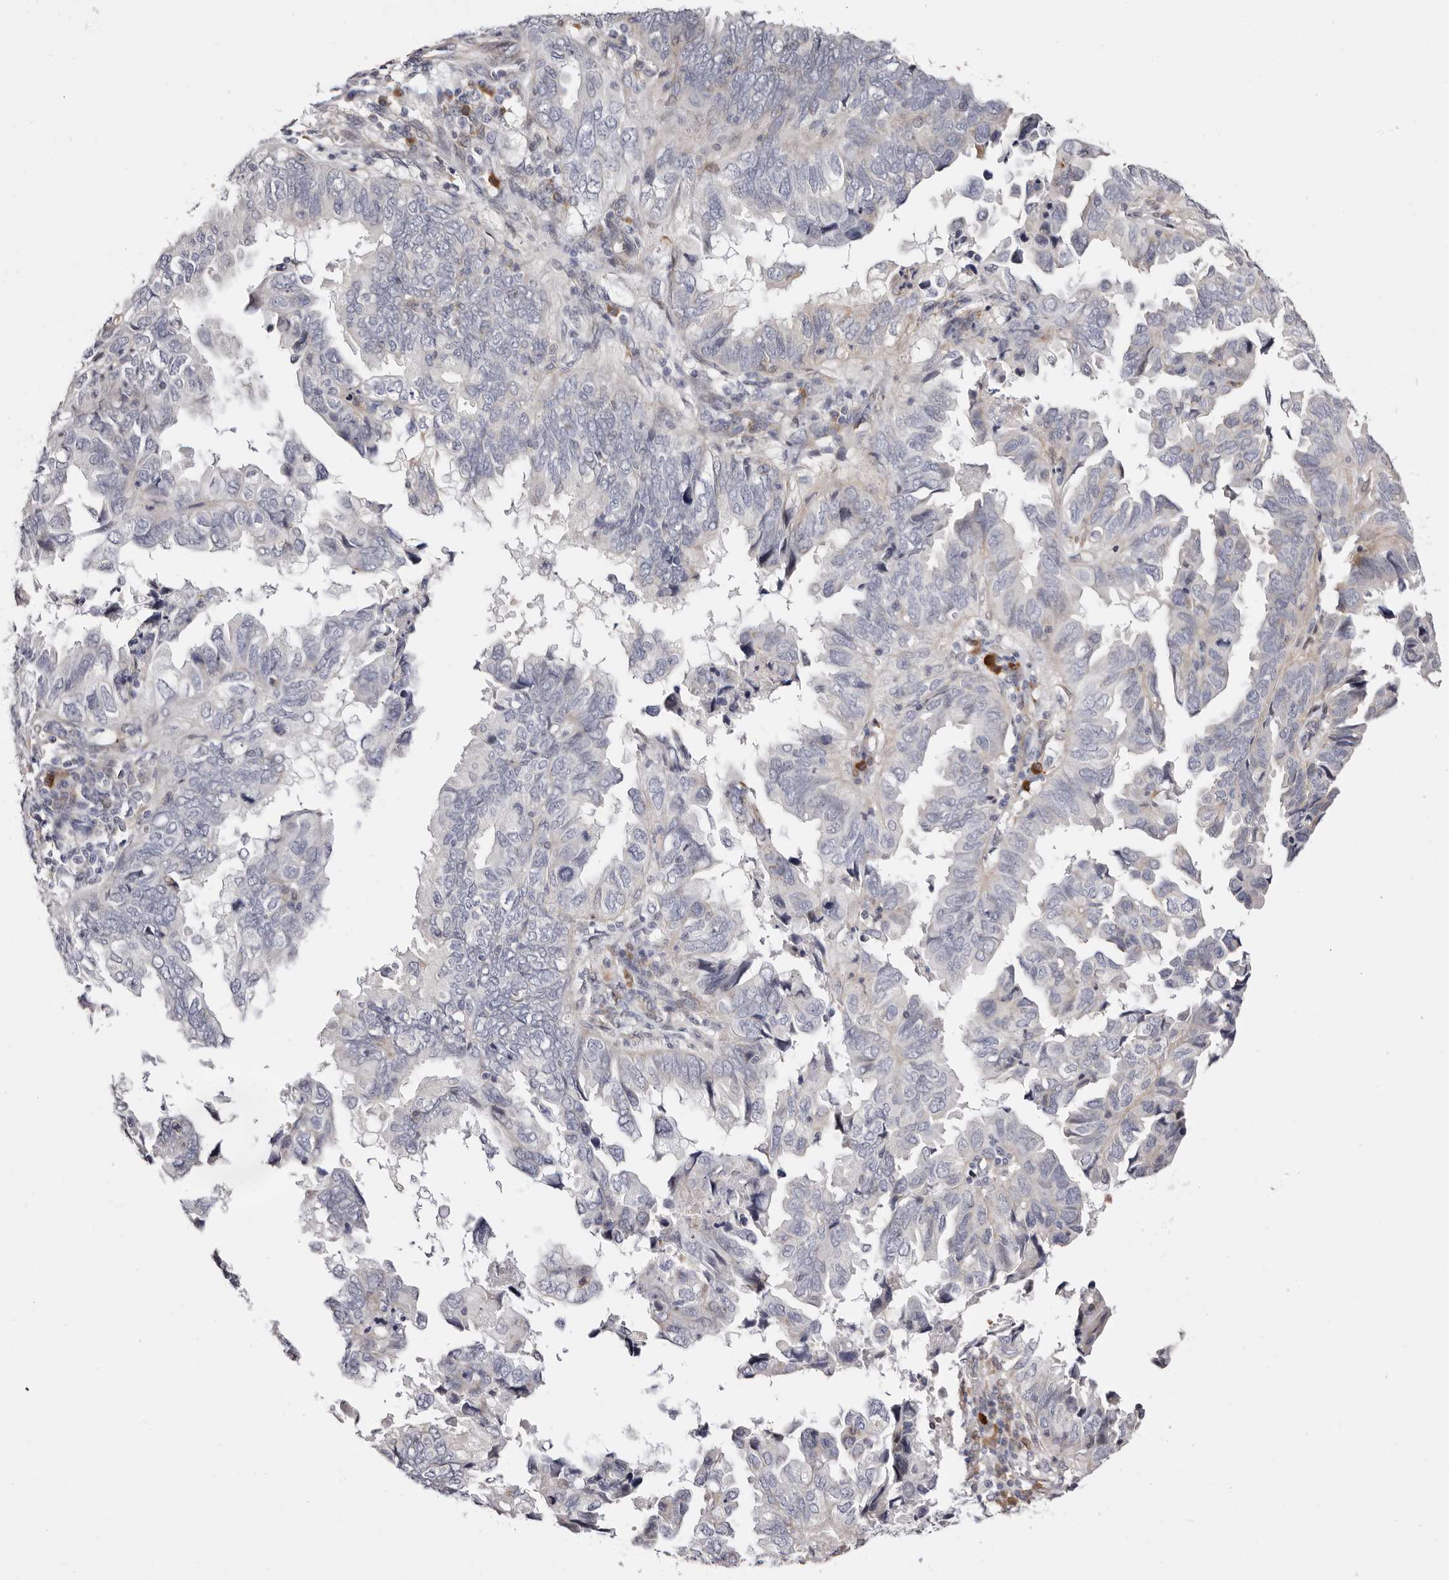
{"staining": {"intensity": "negative", "quantity": "none", "location": "none"}, "tissue": "endometrial cancer", "cell_type": "Tumor cells", "image_type": "cancer", "snomed": [{"axis": "morphology", "description": "Adenocarcinoma, NOS"}, {"axis": "topography", "description": "Uterus"}], "caption": "This is an immunohistochemistry image of endometrial cancer. There is no expression in tumor cells.", "gene": "GFOD1", "patient": {"sex": "female", "age": 77}}